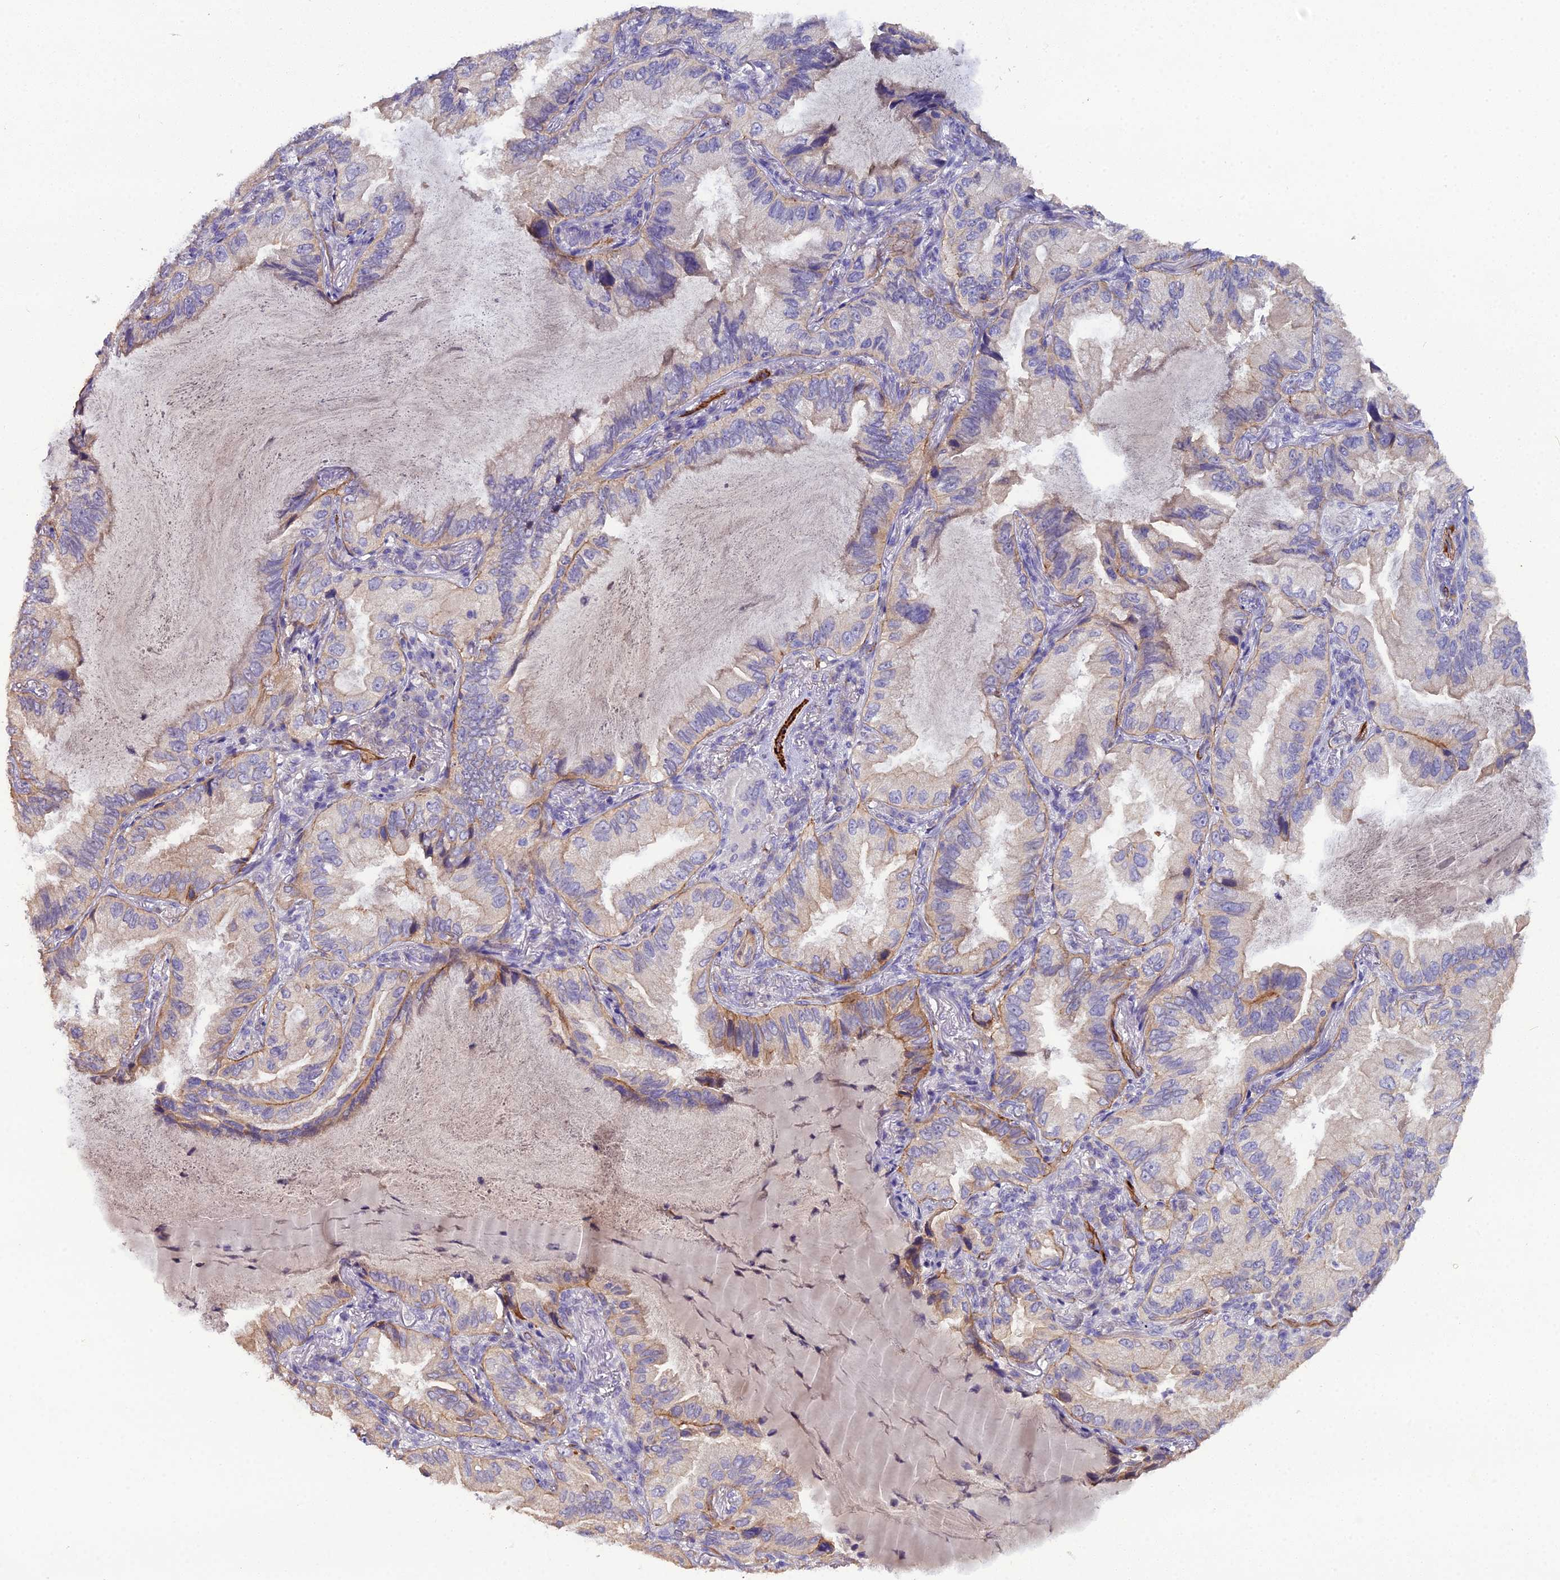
{"staining": {"intensity": "weak", "quantity": "<25%", "location": "cytoplasmic/membranous"}, "tissue": "lung cancer", "cell_type": "Tumor cells", "image_type": "cancer", "snomed": [{"axis": "morphology", "description": "Adenocarcinoma, NOS"}, {"axis": "topography", "description": "Lung"}], "caption": "There is no significant expression in tumor cells of lung cancer (adenocarcinoma).", "gene": "CFAP47", "patient": {"sex": "female", "age": 69}}